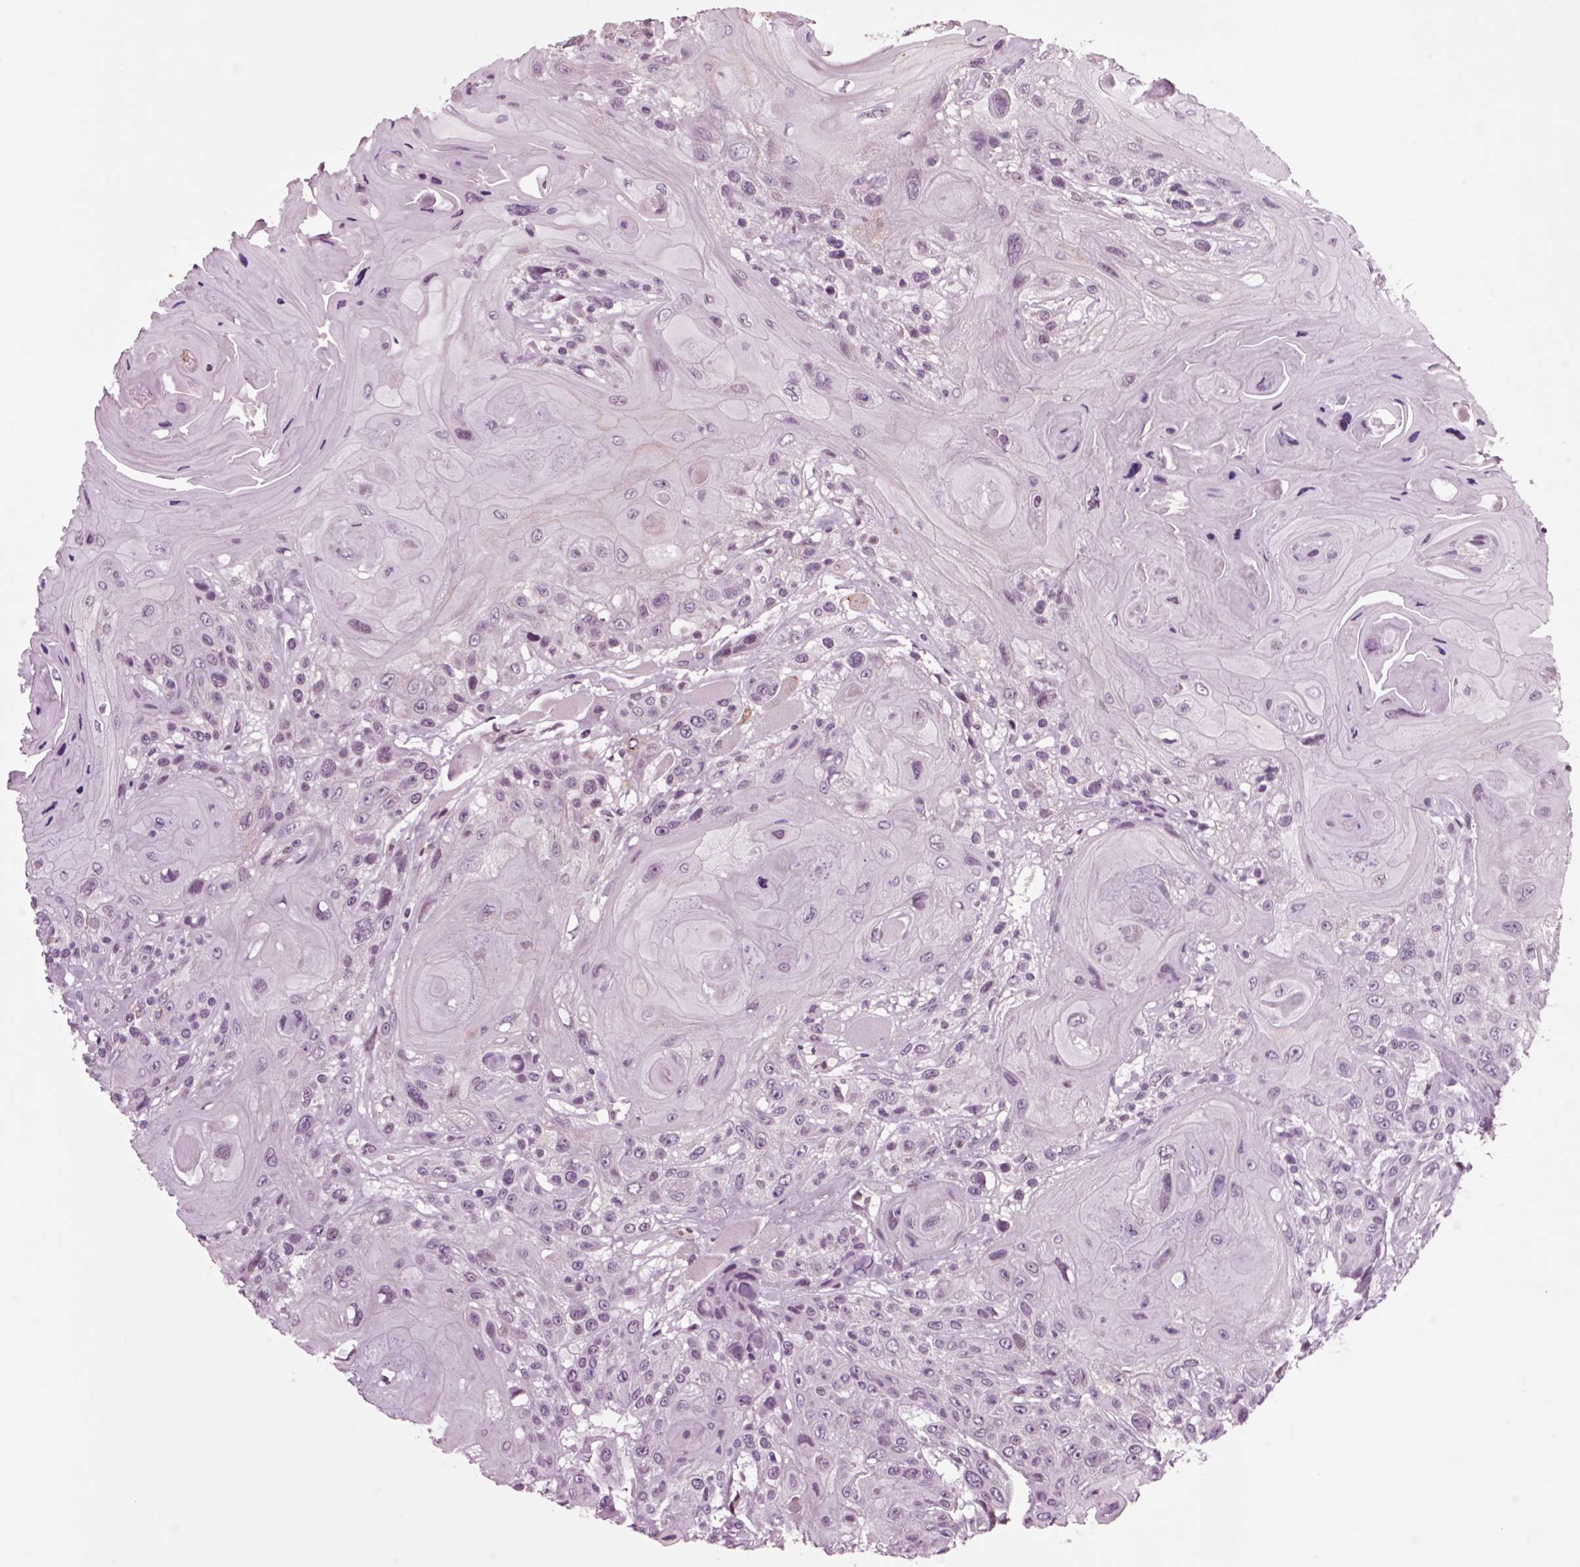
{"staining": {"intensity": "negative", "quantity": "none", "location": "none"}, "tissue": "head and neck cancer", "cell_type": "Tumor cells", "image_type": "cancer", "snomed": [{"axis": "morphology", "description": "Squamous cell carcinoma, NOS"}, {"axis": "topography", "description": "Head-Neck"}], "caption": "Immunohistochemical staining of head and neck squamous cell carcinoma displays no significant staining in tumor cells.", "gene": "CHGB", "patient": {"sex": "female", "age": 59}}